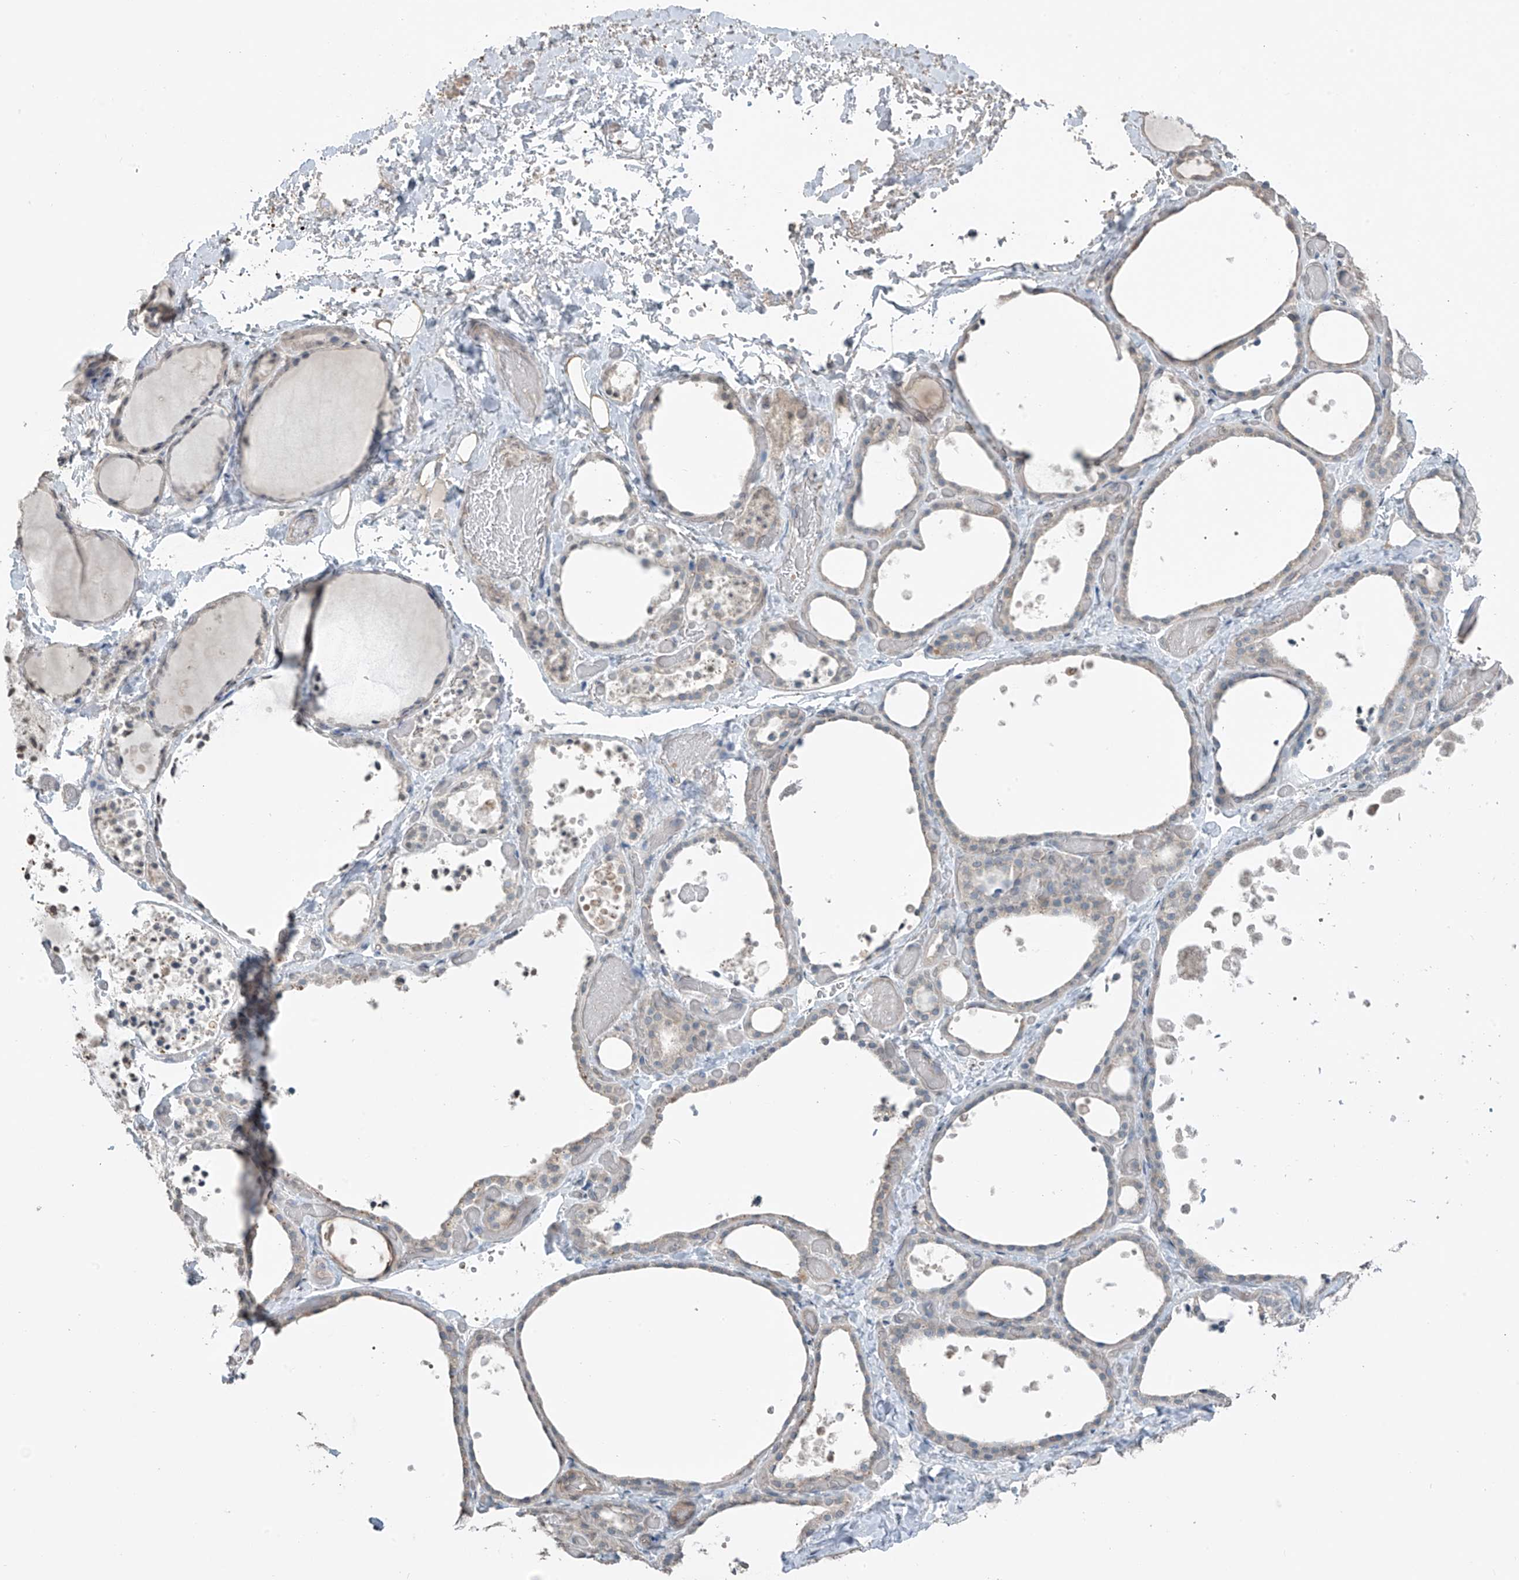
{"staining": {"intensity": "weak", "quantity": "25%-75%", "location": "cytoplasmic/membranous"}, "tissue": "thyroid gland", "cell_type": "Glandular cells", "image_type": "normal", "snomed": [{"axis": "morphology", "description": "Normal tissue, NOS"}, {"axis": "topography", "description": "Thyroid gland"}], "caption": "Immunohistochemistry micrograph of normal human thyroid gland stained for a protein (brown), which reveals low levels of weak cytoplasmic/membranous positivity in about 25%-75% of glandular cells.", "gene": "HOXA11", "patient": {"sex": "female", "age": 44}}